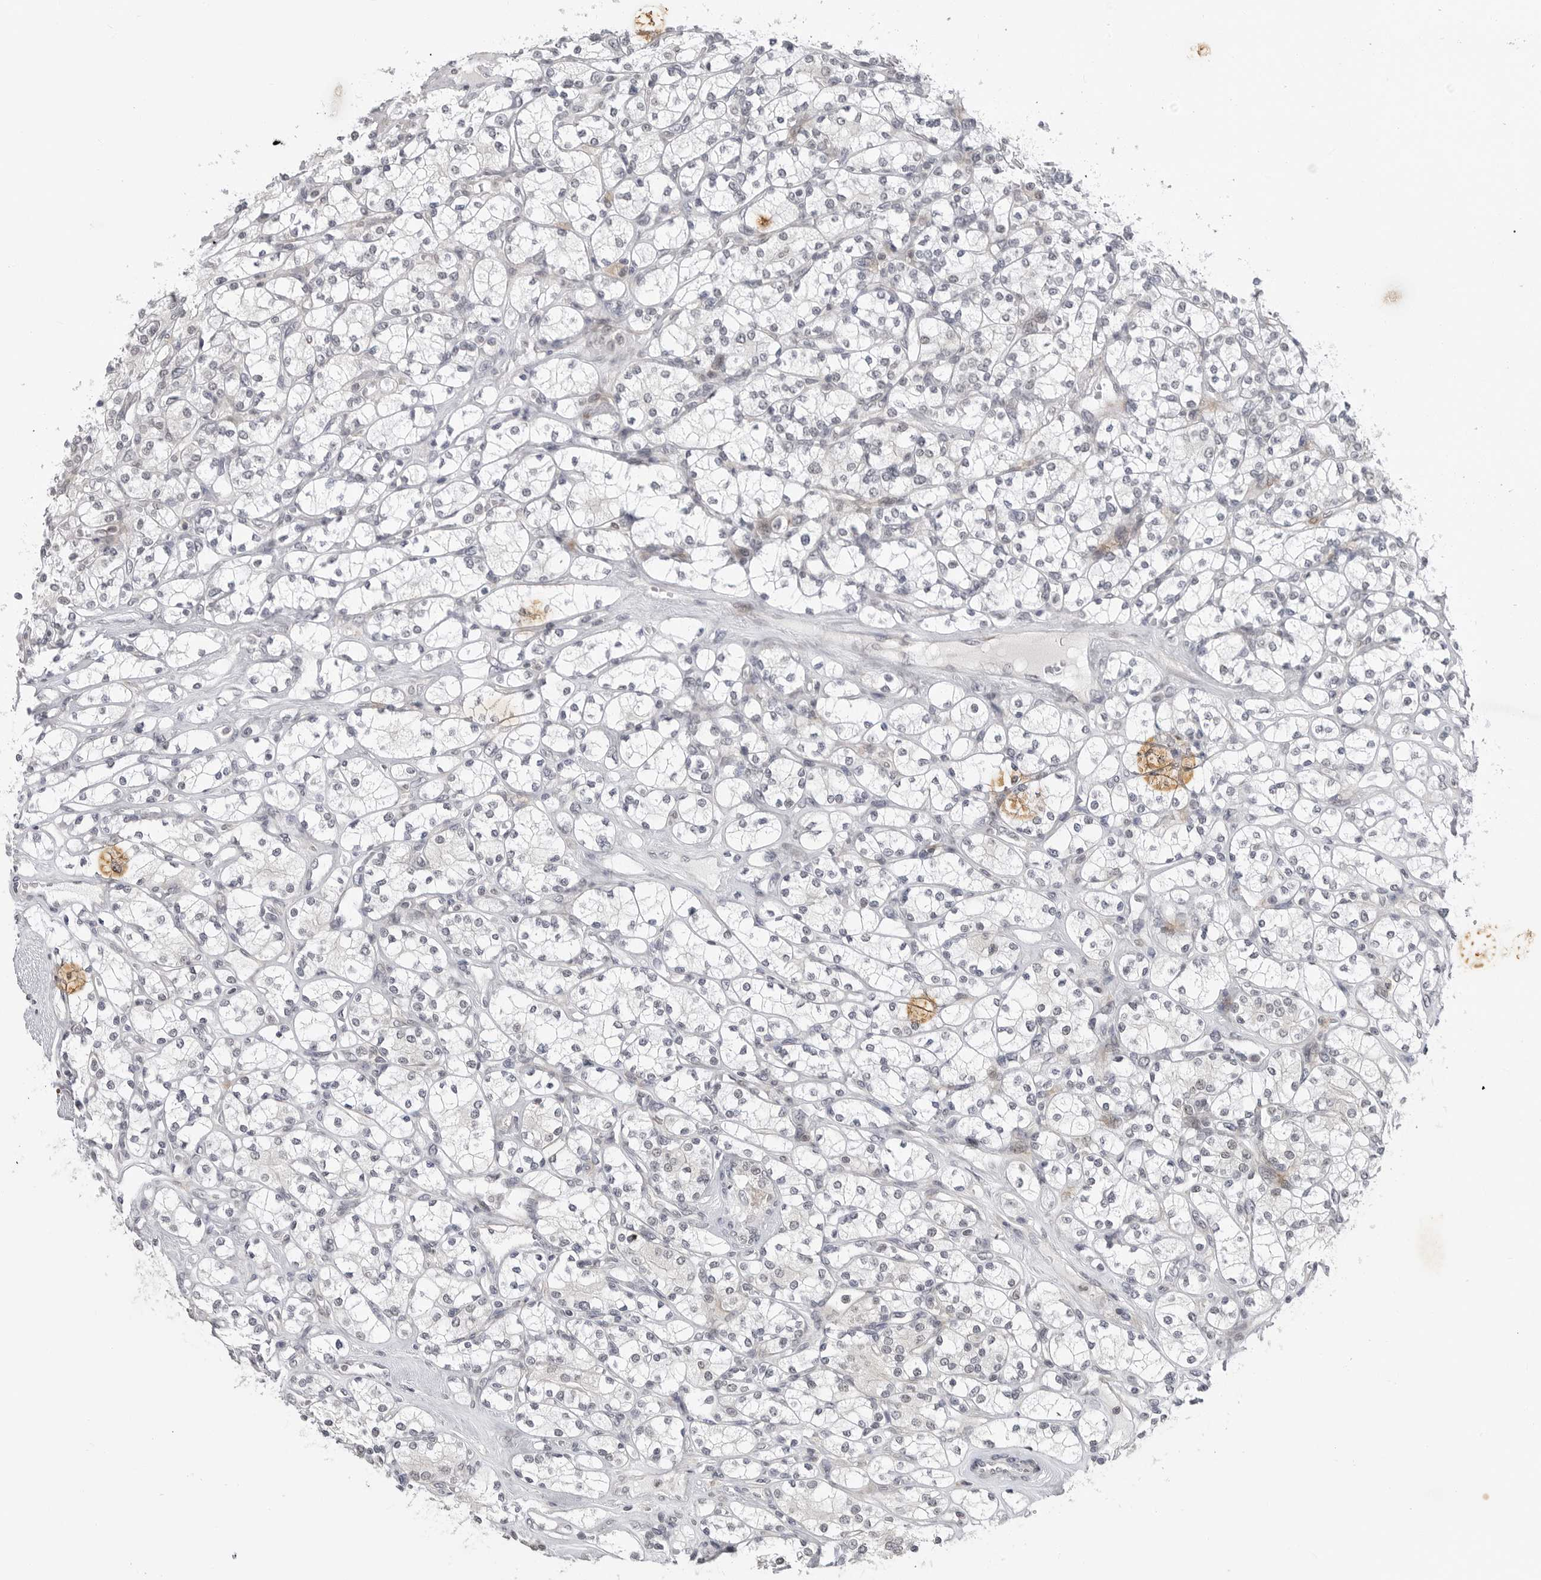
{"staining": {"intensity": "negative", "quantity": "none", "location": "none"}, "tissue": "renal cancer", "cell_type": "Tumor cells", "image_type": "cancer", "snomed": [{"axis": "morphology", "description": "Adenocarcinoma, NOS"}, {"axis": "topography", "description": "Kidney"}], "caption": "DAB immunohistochemical staining of renal adenocarcinoma reveals no significant positivity in tumor cells.", "gene": "ADAMTS5", "patient": {"sex": "male", "age": 77}}